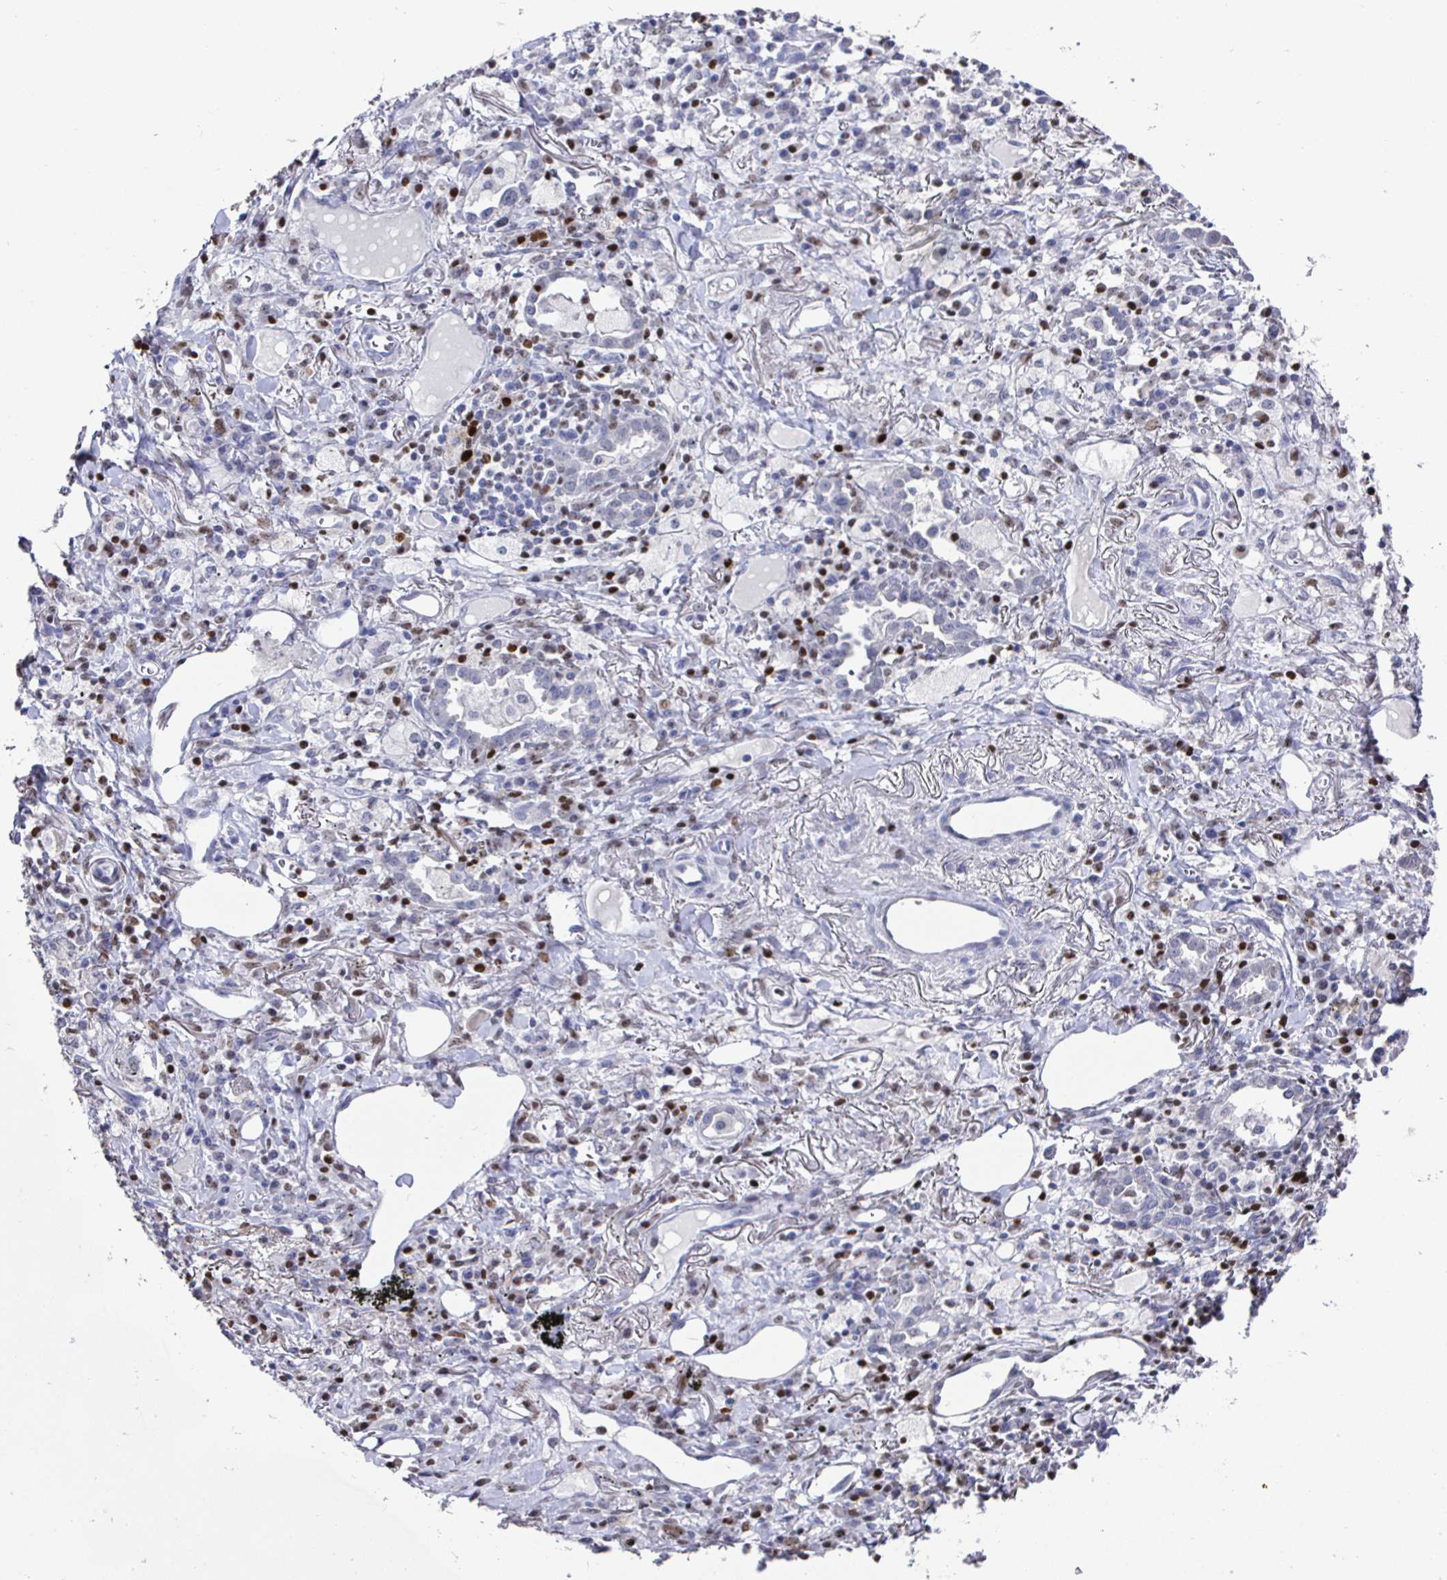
{"staining": {"intensity": "negative", "quantity": "none", "location": "none"}, "tissue": "lung cancer", "cell_type": "Tumor cells", "image_type": "cancer", "snomed": [{"axis": "morphology", "description": "Squamous cell carcinoma, NOS"}, {"axis": "topography", "description": "Lung"}], "caption": "IHC of human lung squamous cell carcinoma demonstrates no positivity in tumor cells.", "gene": "RUNX2", "patient": {"sex": "male", "age": 74}}